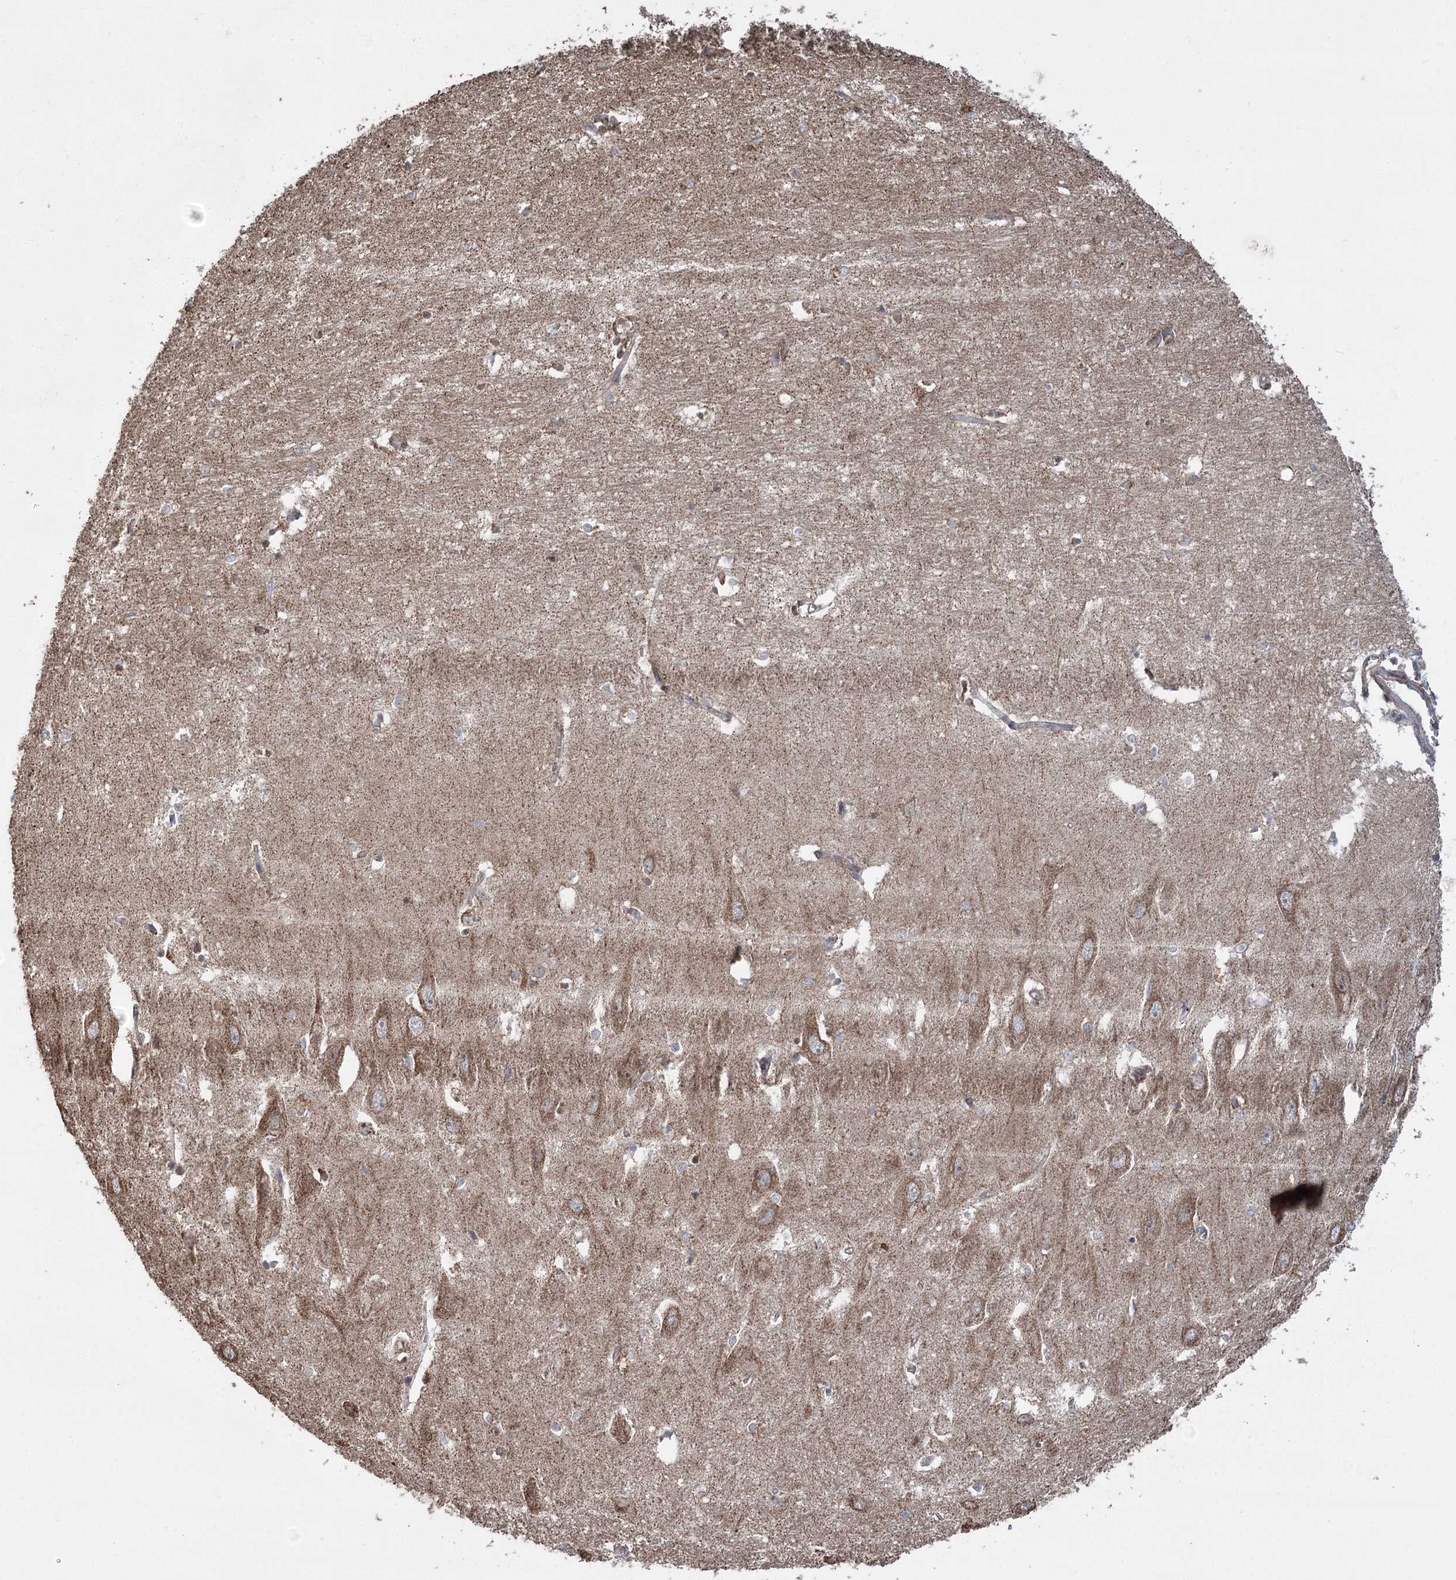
{"staining": {"intensity": "weak", "quantity": "25%-75%", "location": "cytoplasmic/membranous"}, "tissue": "hippocampus", "cell_type": "Glial cells", "image_type": "normal", "snomed": [{"axis": "morphology", "description": "Normal tissue, NOS"}, {"axis": "topography", "description": "Hippocampus"}], "caption": "This image shows benign hippocampus stained with immunohistochemistry to label a protein in brown. The cytoplasmic/membranous of glial cells show weak positivity for the protein. Nuclei are counter-stained blue.", "gene": "RWDD4", "patient": {"sex": "female", "age": 64}}